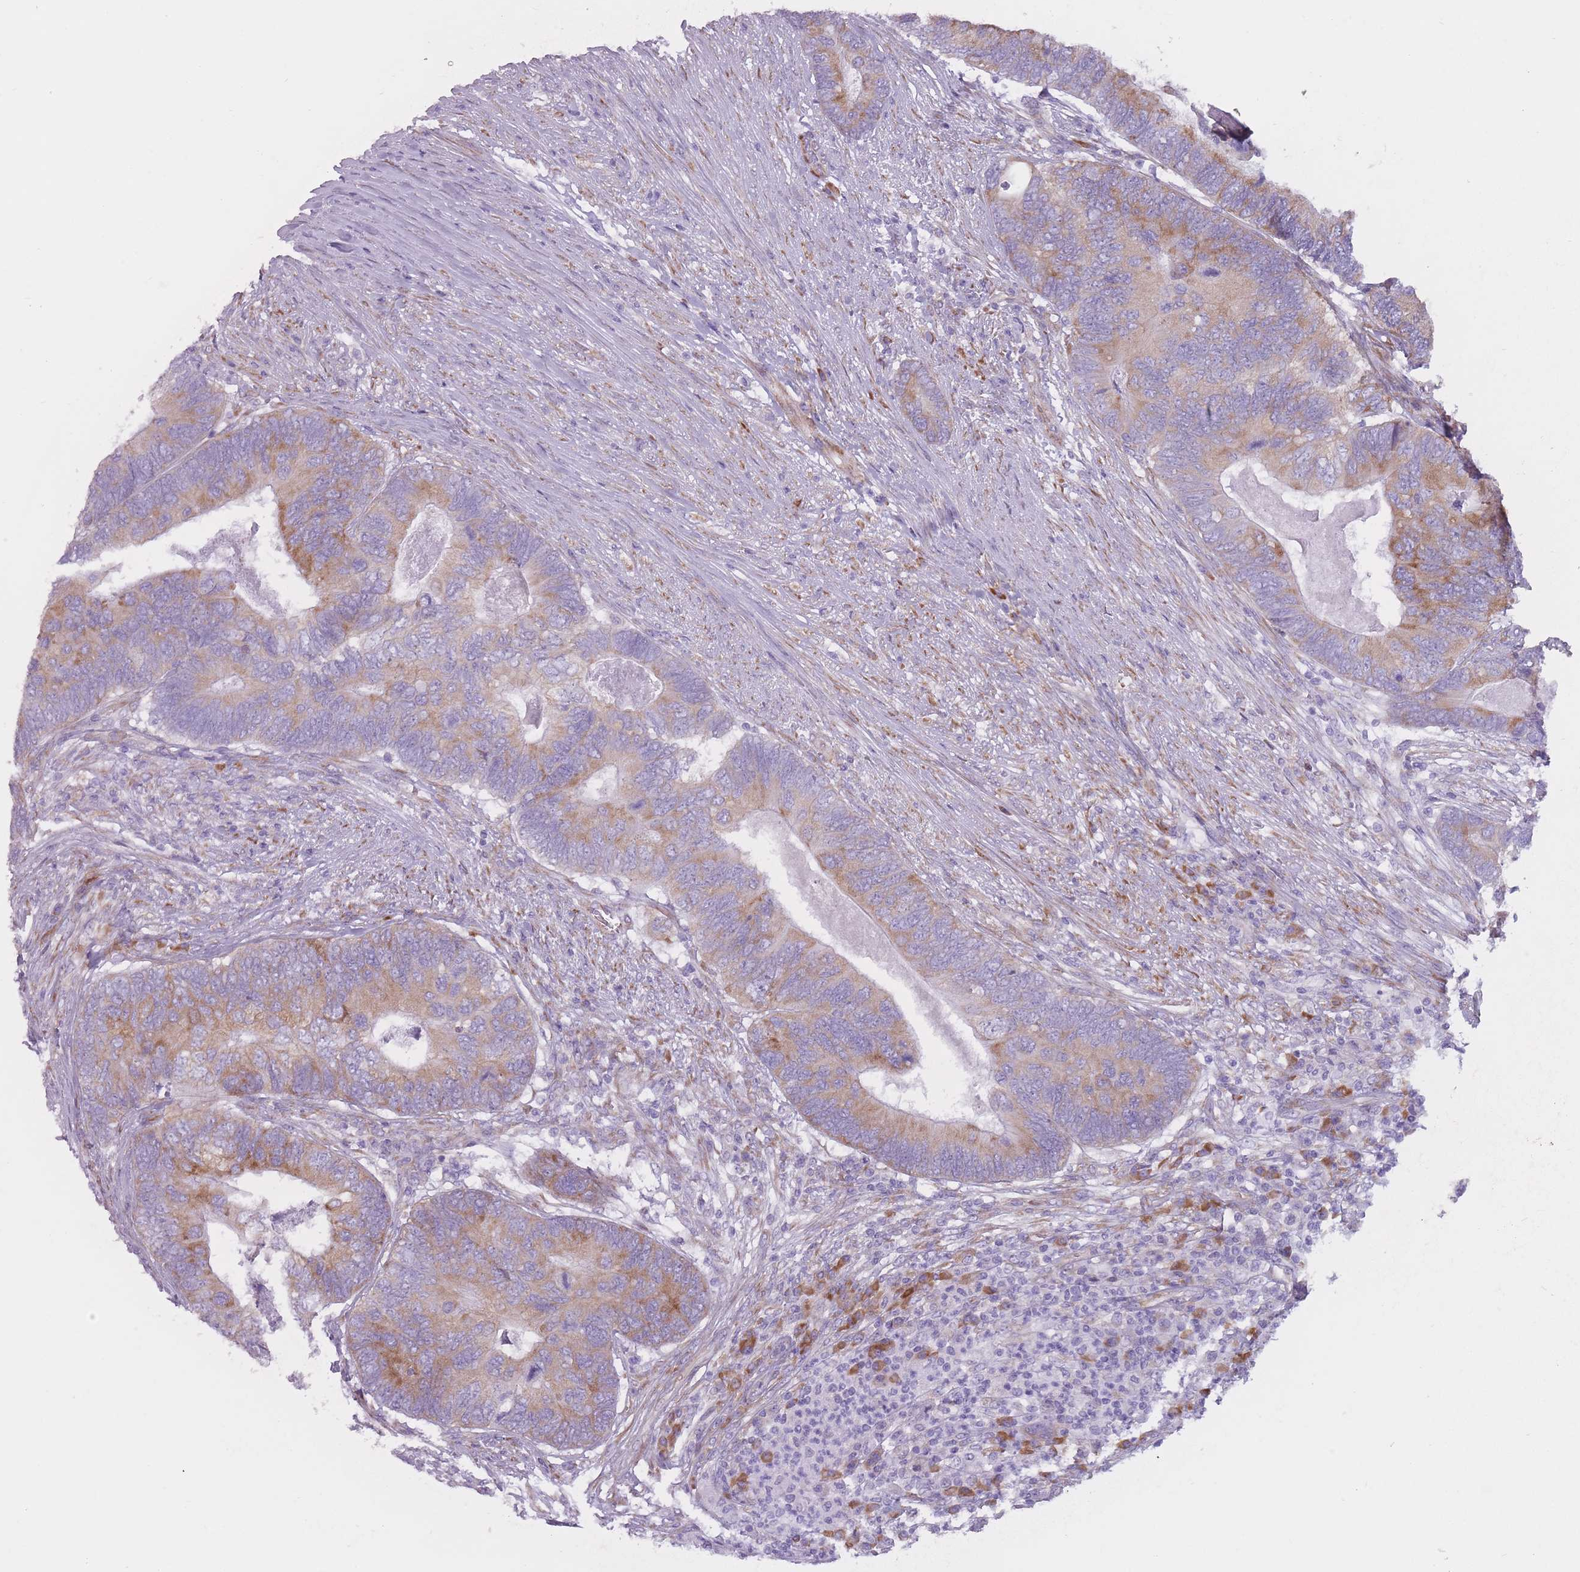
{"staining": {"intensity": "moderate", "quantity": ">75%", "location": "cytoplasmic/membranous"}, "tissue": "colorectal cancer", "cell_type": "Tumor cells", "image_type": "cancer", "snomed": [{"axis": "morphology", "description": "Adenocarcinoma, NOS"}, {"axis": "topography", "description": "Colon"}], "caption": "Immunohistochemistry (IHC) histopathology image of human colorectal cancer (adenocarcinoma) stained for a protein (brown), which exhibits medium levels of moderate cytoplasmic/membranous expression in approximately >75% of tumor cells.", "gene": "RPL18", "patient": {"sex": "female", "age": 67}}